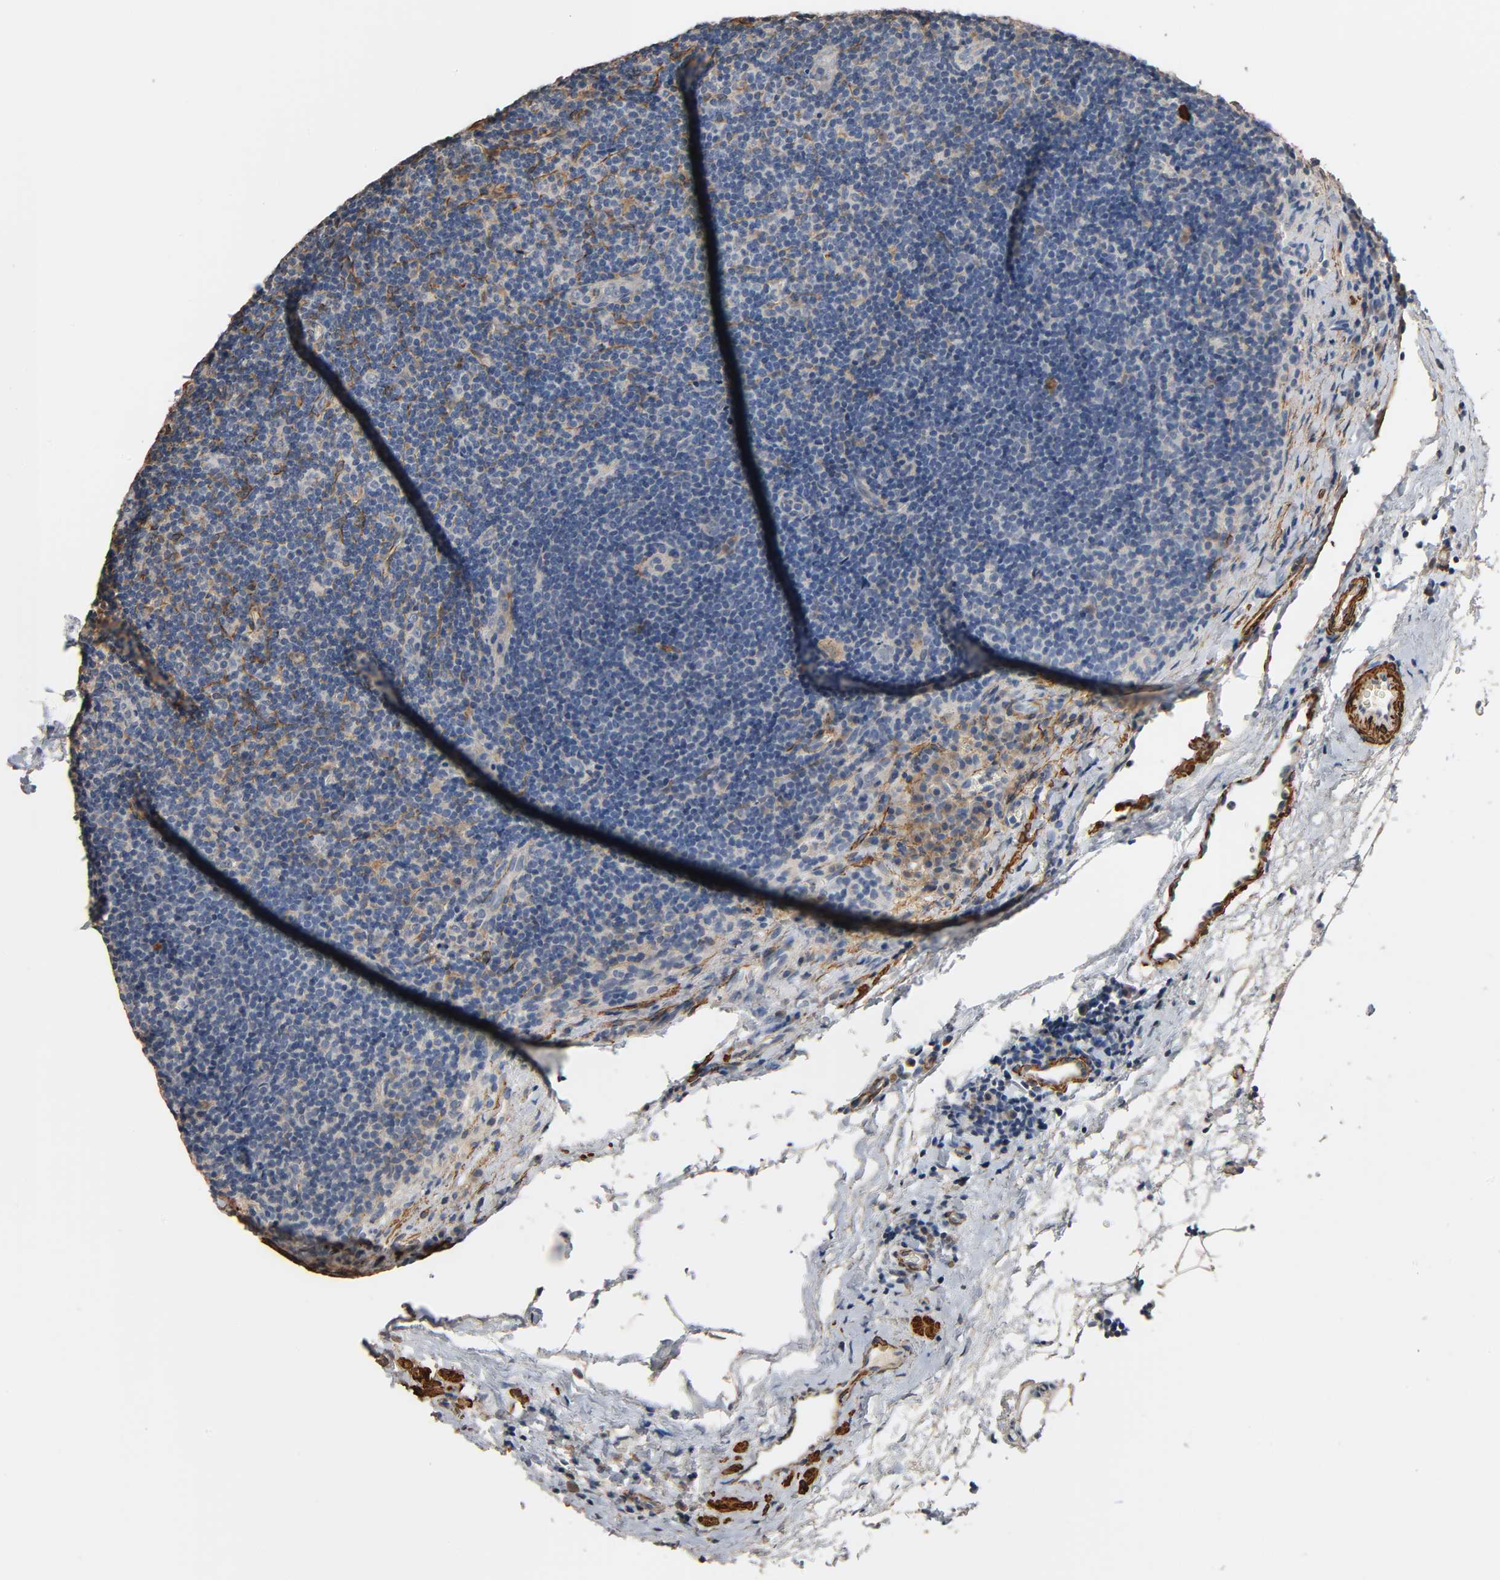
{"staining": {"intensity": "negative", "quantity": "none", "location": "none"}, "tissue": "lymphoma", "cell_type": "Tumor cells", "image_type": "cancer", "snomed": [{"axis": "morphology", "description": "Malignant lymphoma, non-Hodgkin's type, Low grade"}, {"axis": "topography", "description": "Lymph node"}], "caption": "DAB (3,3'-diaminobenzidine) immunohistochemical staining of human malignant lymphoma, non-Hodgkin's type (low-grade) shows no significant staining in tumor cells. The staining was performed using DAB (3,3'-diaminobenzidine) to visualize the protein expression in brown, while the nuclei were stained in blue with hematoxylin (Magnification: 20x).", "gene": "GSTA3", "patient": {"sex": "male", "age": 70}}